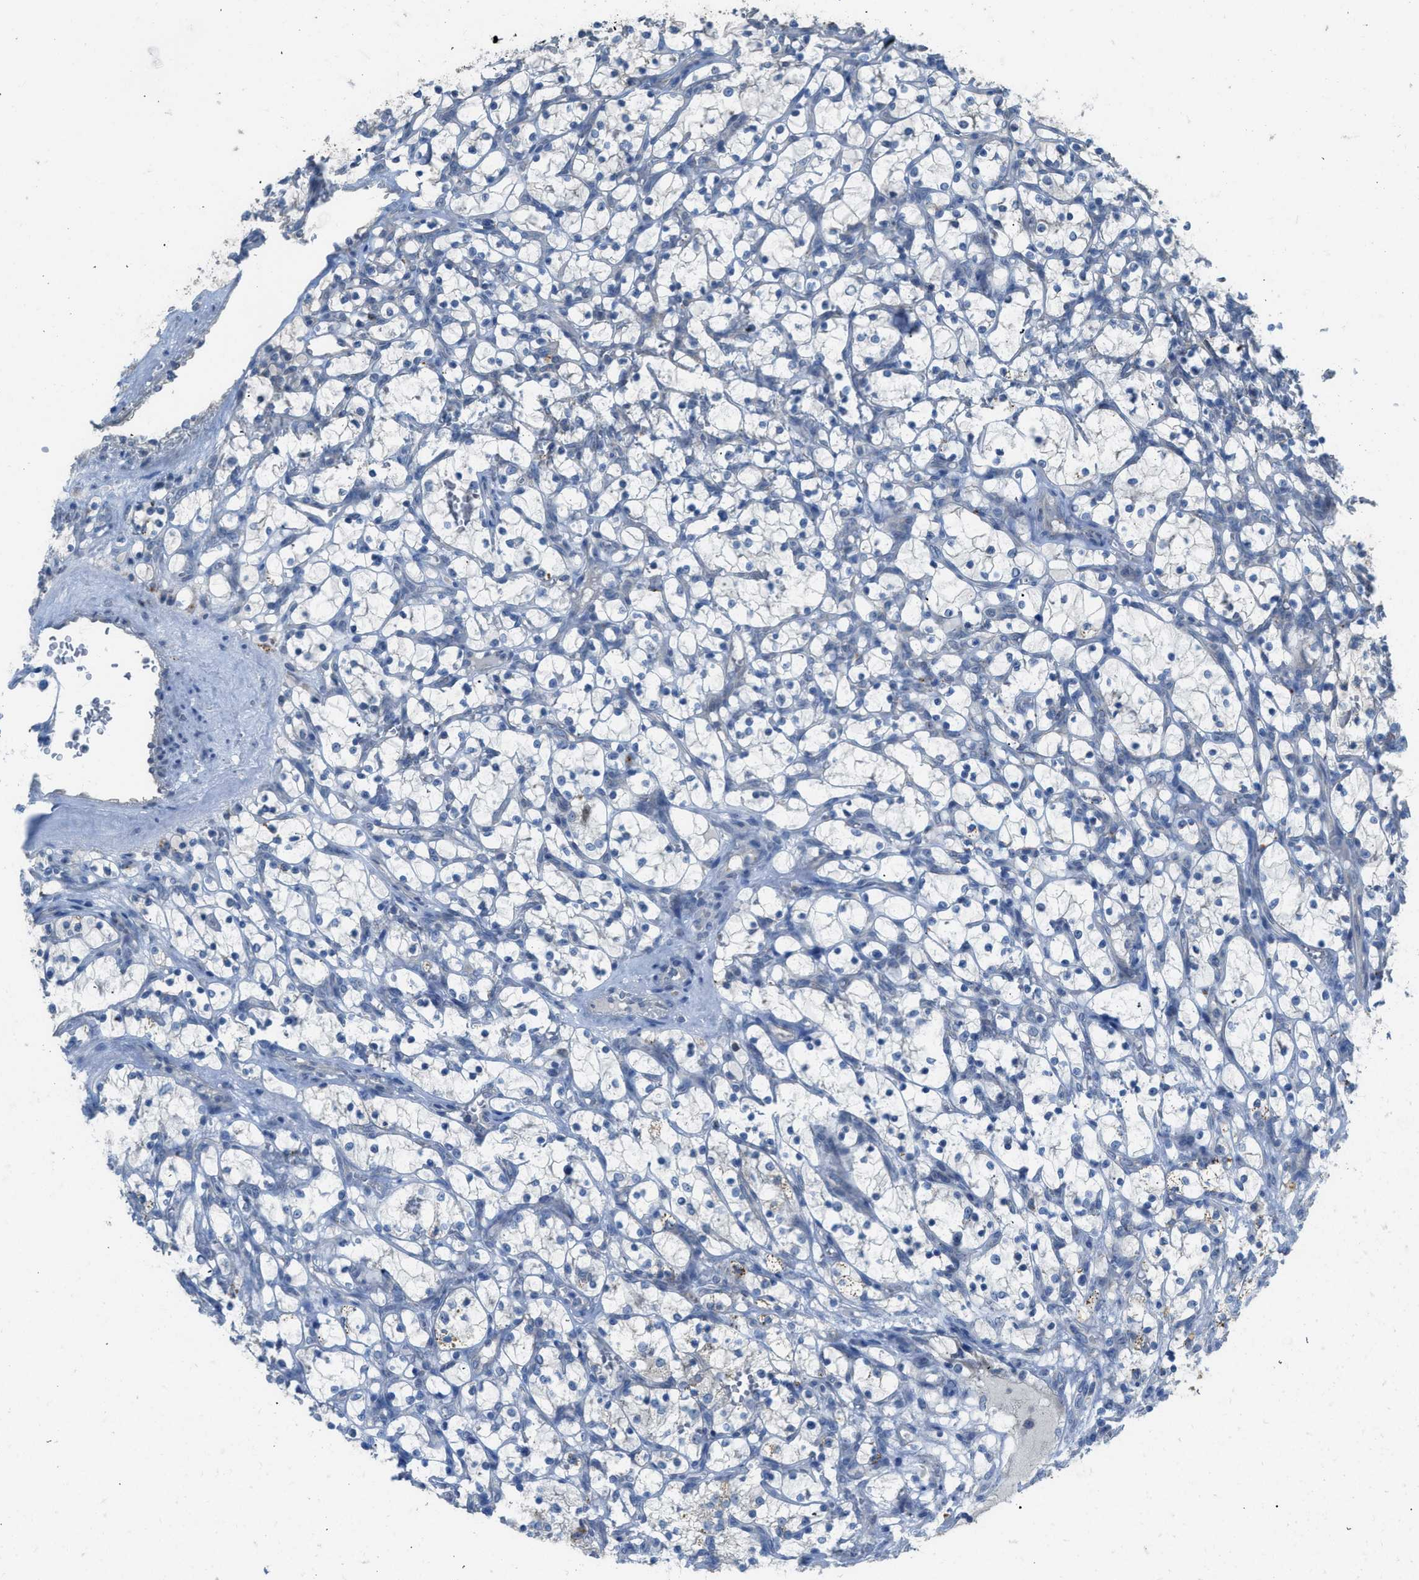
{"staining": {"intensity": "negative", "quantity": "none", "location": "none"}, "tissue": "renal cancer", "cell_type": "Tumor cells", "image_type": "cancer", "snomed": [{"axis": "morphology", "description": "Adenocarcinoma, NOS"}, {"axis": "topography", "description": "Kidney"}], "caption": "Immunohistochemistry (IHC) of human renal cancer shows no positivity in tumor cells.", "gene": "TIMD4", "patient": {"sex": "female", "age": 69}}